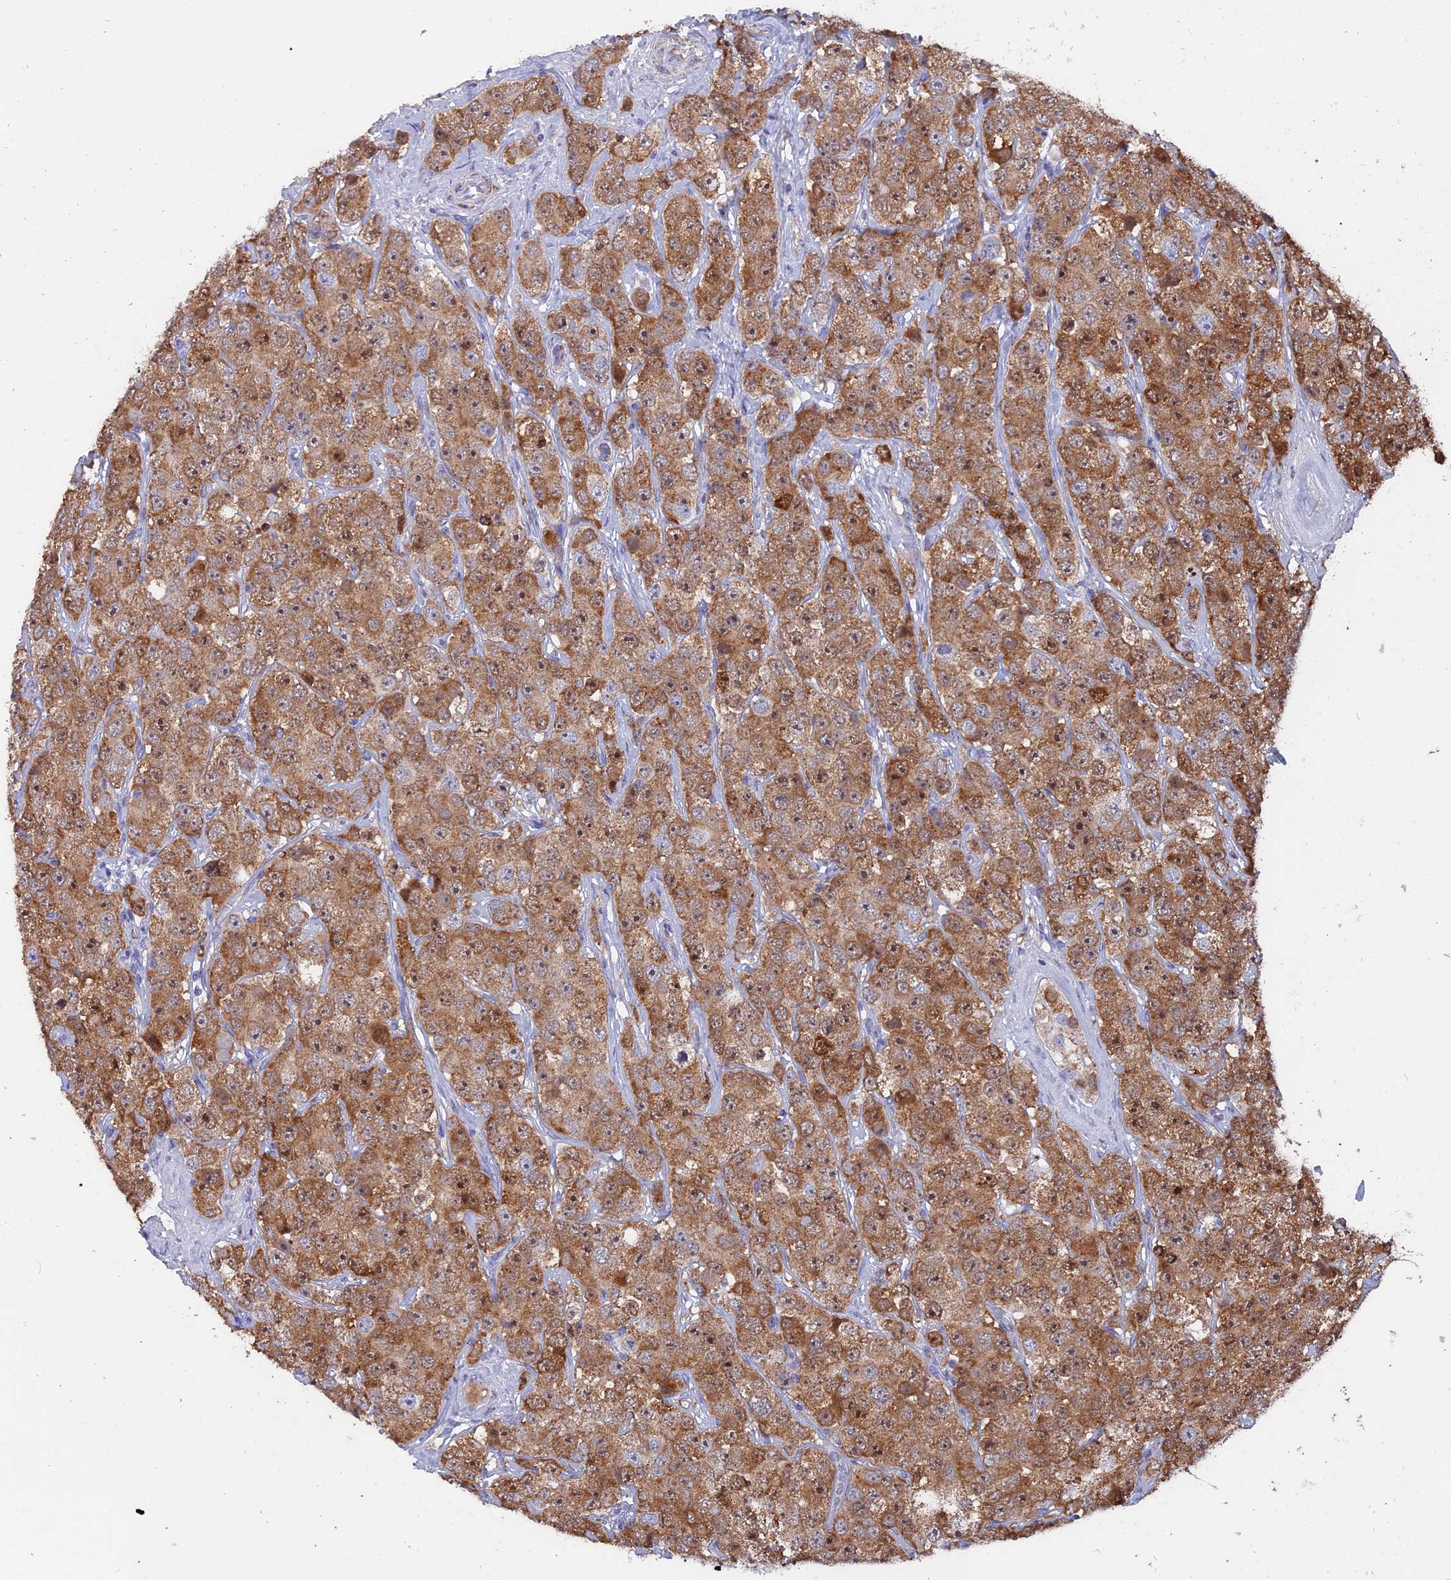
{"staining": {"intensity": "strong", "quantity": ">75%", "location": "cytoplasmic/membranous,nuclear"}, "tissue": "testis cancer", "cell_type": "Tumor cells", "image_type": "cancer", "snomed": [{"axis": "morphology", "description": "Seminoma, NOS"}, {"axis": "topography", "description": "Testis"}], "caption": "Immunohistochemical staining of testis cancer (seminoma) reveals strong cytoplasmic/membranous and nuclear protein staining in about >75% of tumor cells. Immunohistochemistry (ihc) stains the protein of interest in brown and the nuclei are stained blue.", "gene": "DTWD1", "patient": {"sex": "male", "age": 28}}